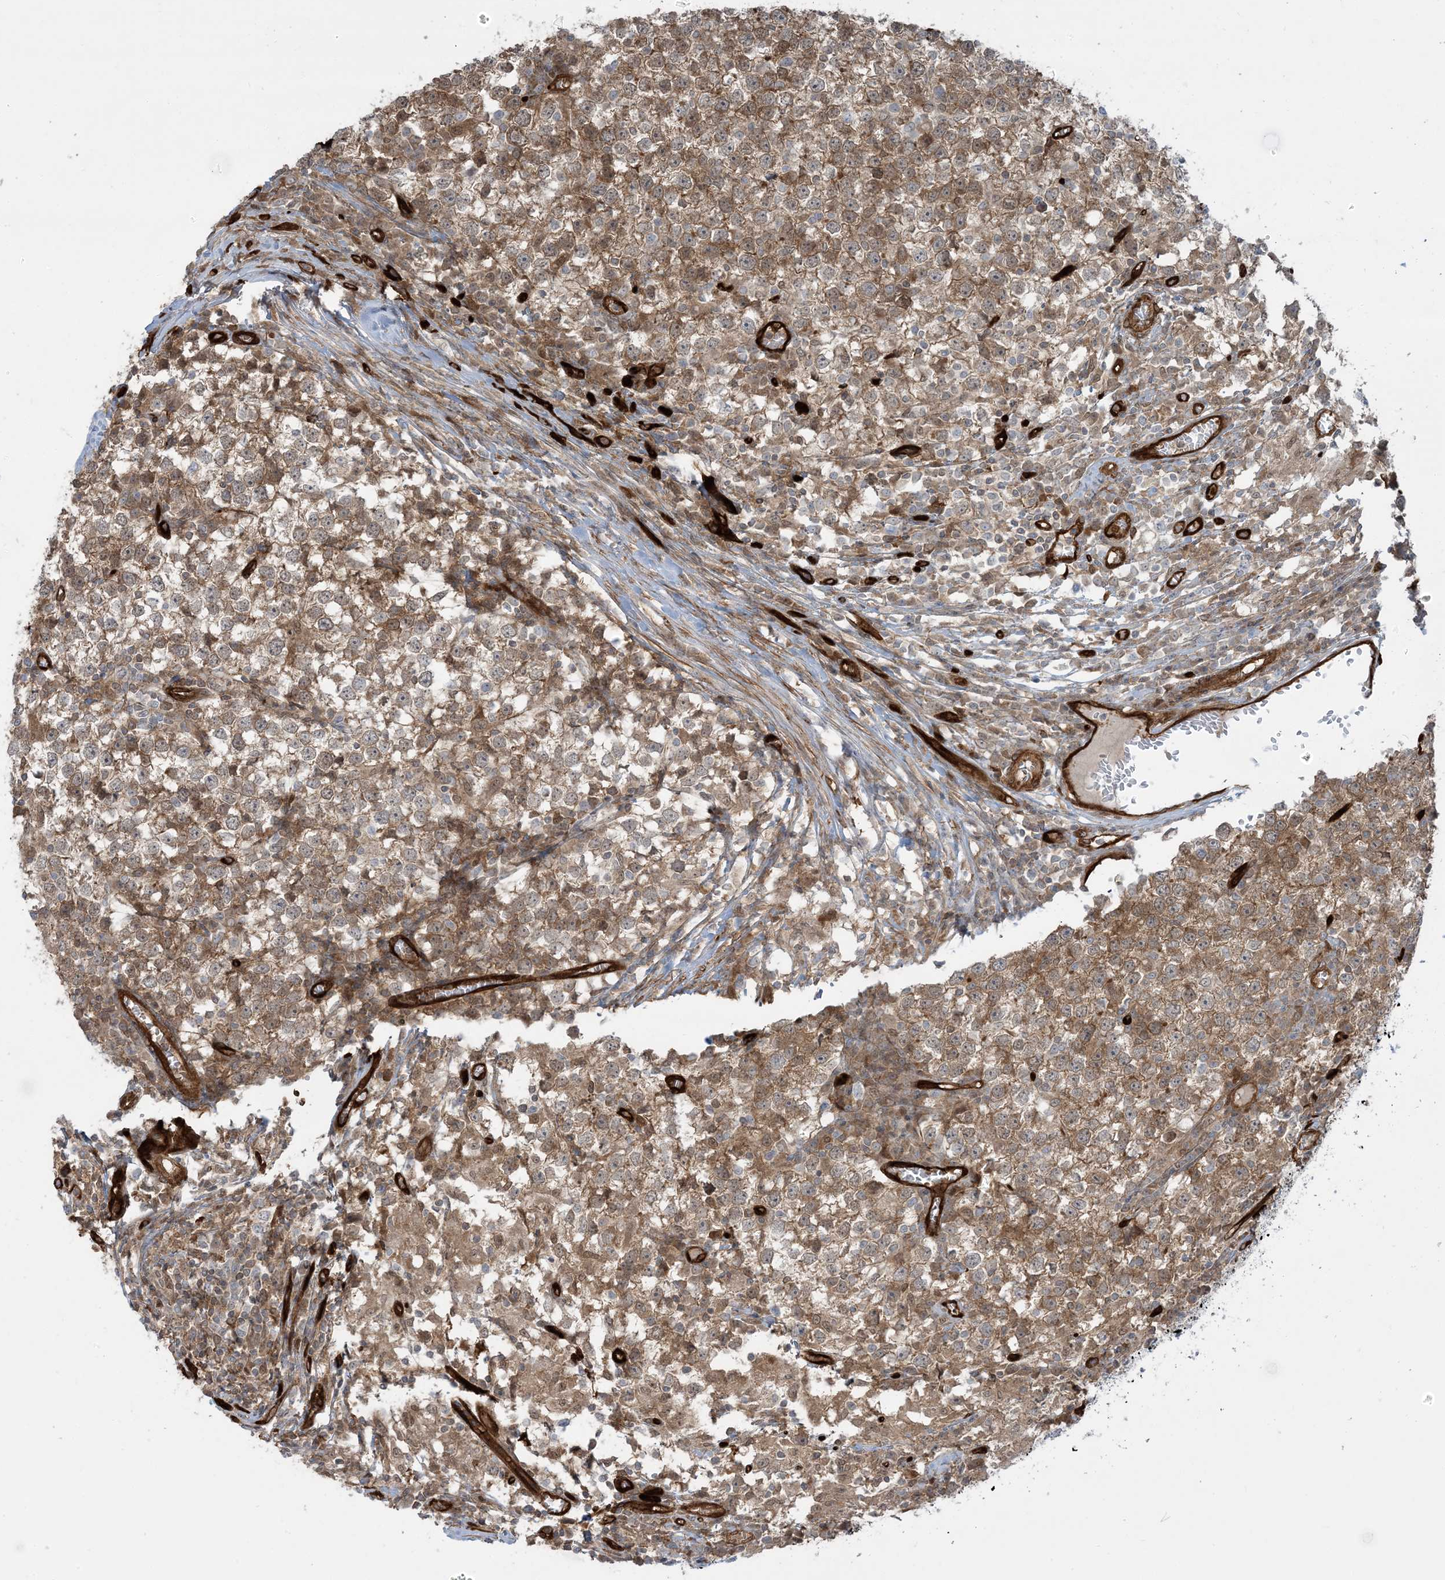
{"staining": {"intensity": "moderate", "quantity": ">75%", "location": "cytoplasmic/membranous"}, "tissue": "testis cancer", "cell_type": "Tumor cells", "image_type": "cancer", "snomed": [{"axis": "morphology", "description": "Seminoma, NOS"}, {"axis": "topography", "description": "Testis"}], "caption": "There is medium levels of moderate cytoplasmic/membranous positivity in tumor cells of testis seminoma, as demonstrated by immunohistochemical staining (brown color).", "gene": "PPM1F", "patient": {"sex": "male", "age": 65}}